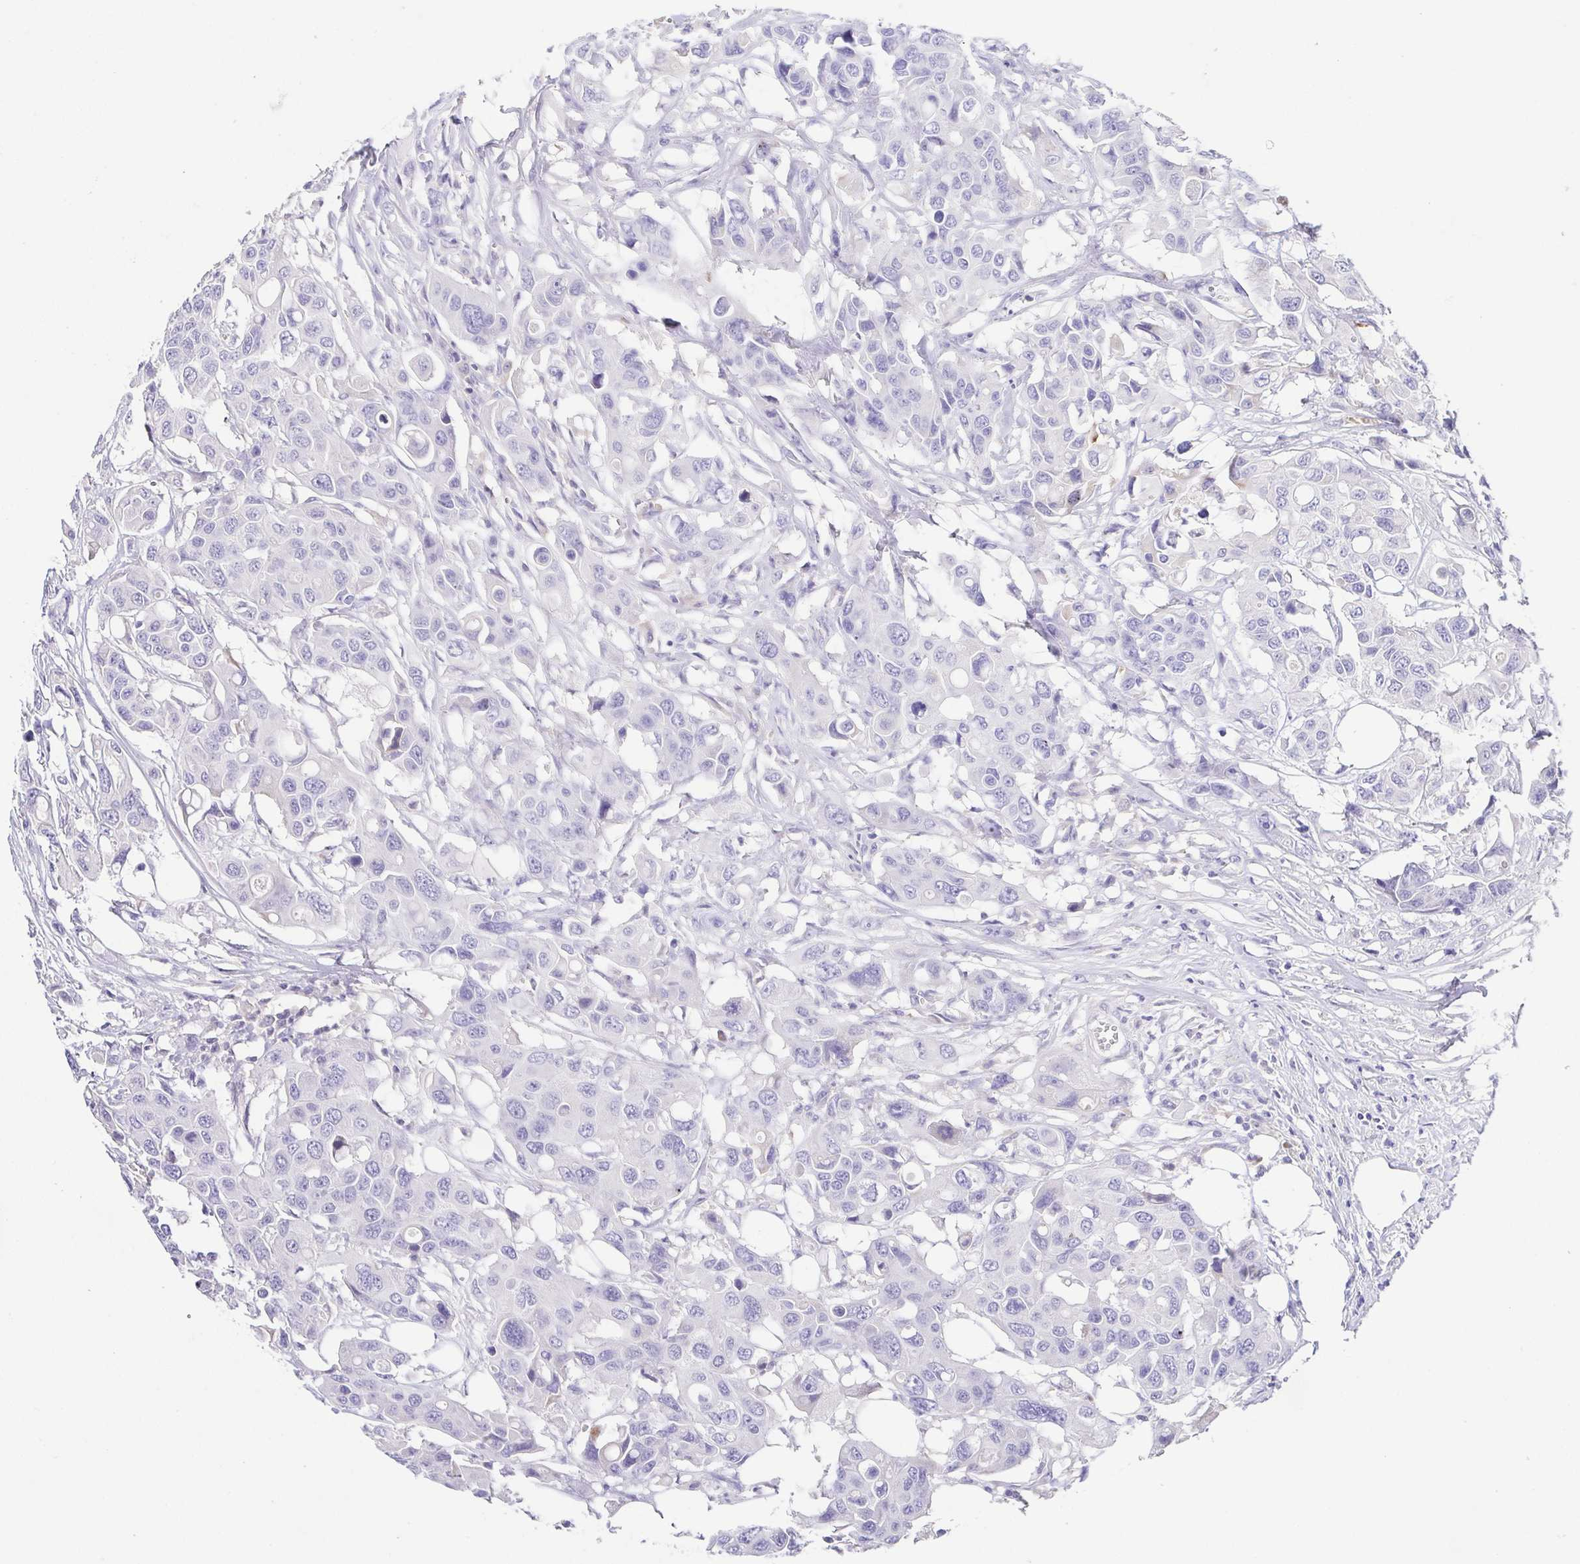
{"staining": {"intensity": "negative", "quantity": "none", "location": "none"}, "tissue": "colorectal cancer", "cell_type": "Tumor cells", "image_type": "cancer", "snomed": [{"axis": "morphology", "description": "Adenocarcinoma, NOS"}, {"axis": "topography", "description": "Colon"}], "caption": "Immunohistochemistry histopathology image of neoplastic tissue: adenocarcinoma (colorectal) stained with DAB (3,3'-diaminobenzidine) reveals no significant protein expression in tumor cells.", "gene": "ARPP21", "patient": {"sex": "male", "age": 77}}